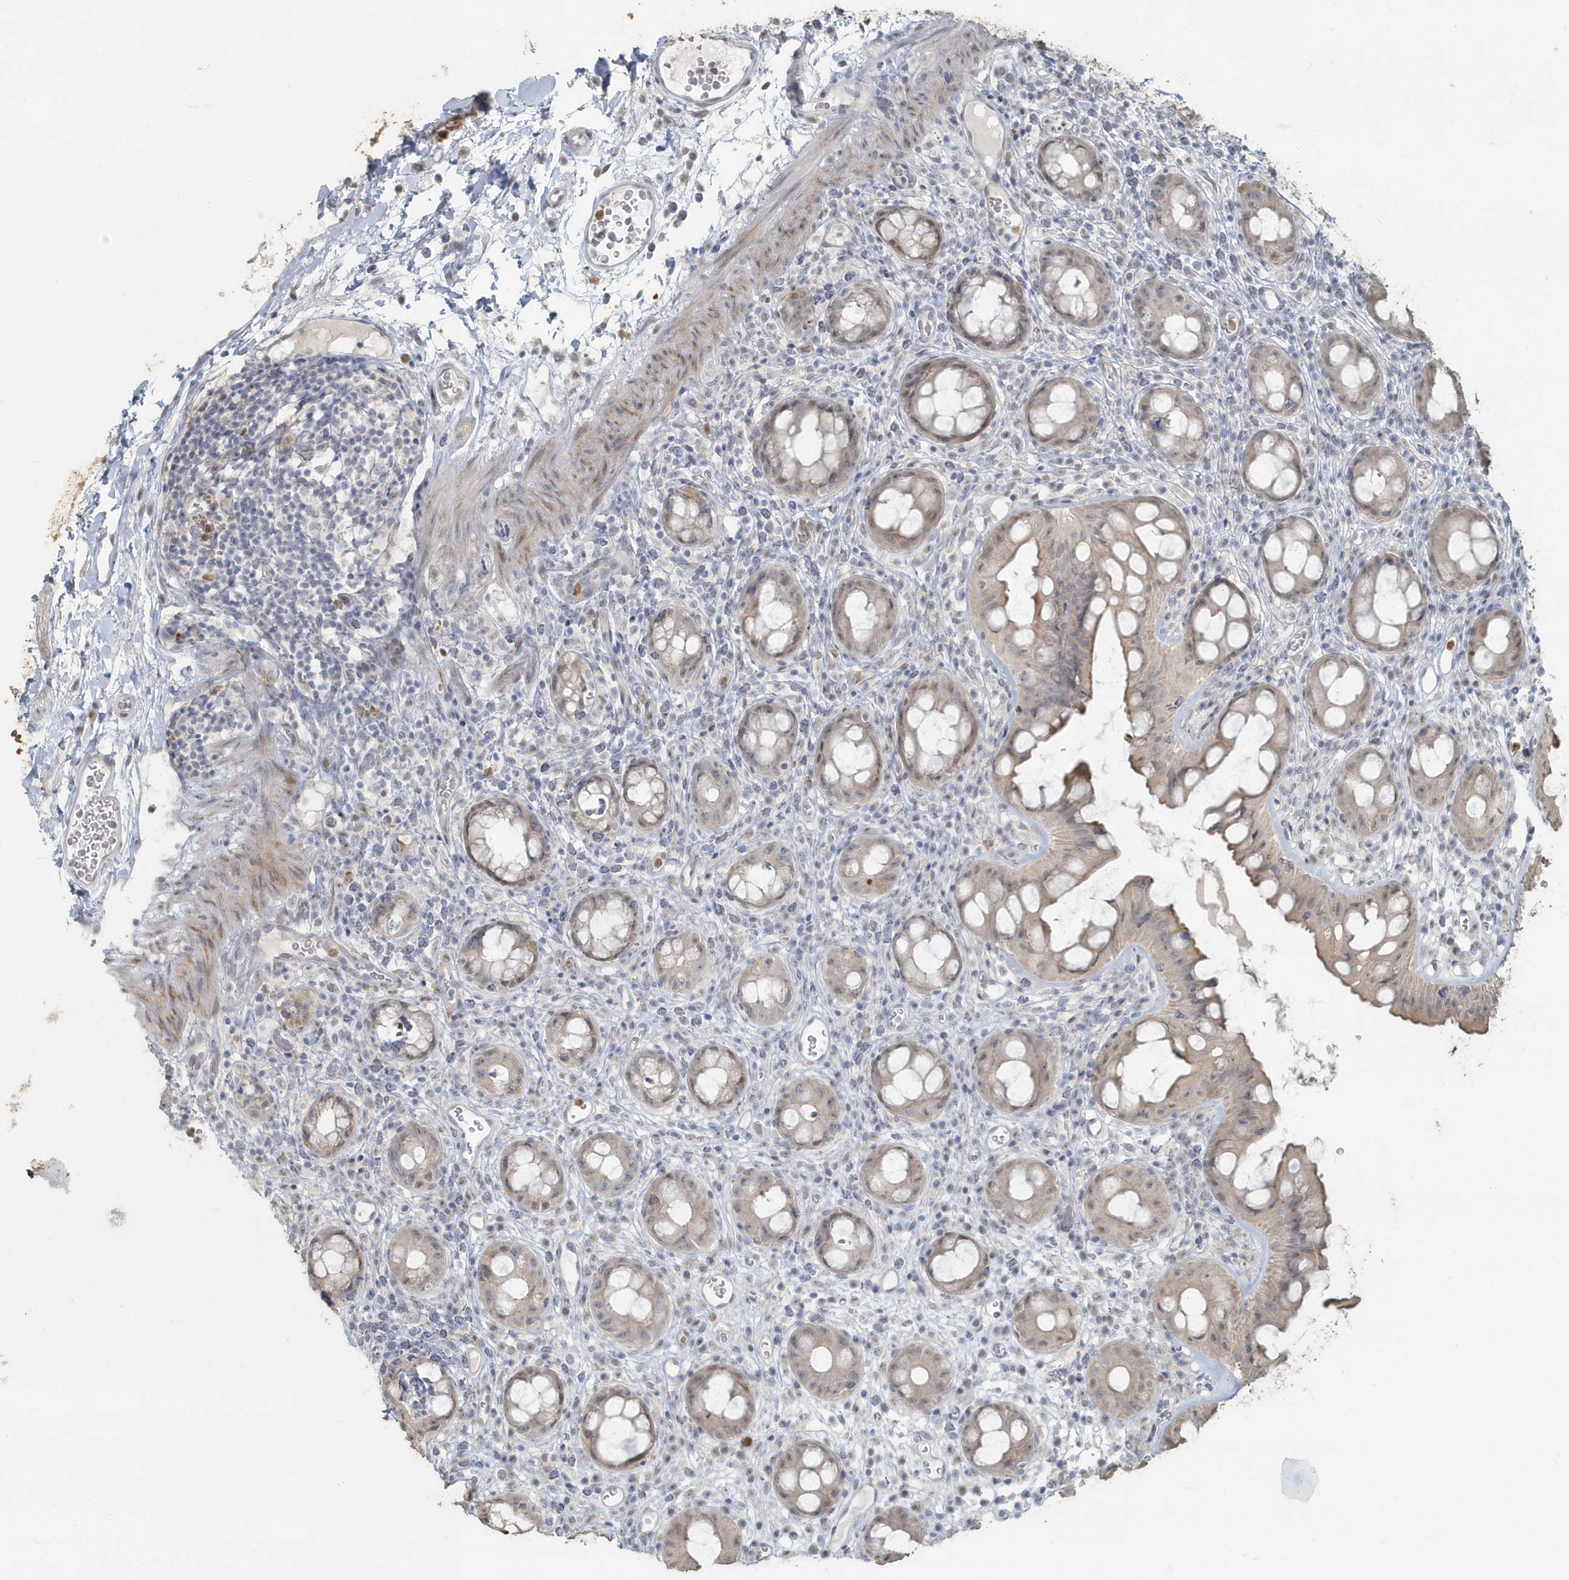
{"staining": {"intensity": "weak", "quantity": "25%-75%", "location": "cytoplasmic/membranous"}, "tissue": "rectum", "cell_type": "Glandular cells", "image_type": "normal", "snomed": [{"axis": "morphology", "description": "Normal tissue, NOS"}, {"axis": "topography", "description": "Rectum"}], "caption": "Immunohistochemical staining of benign rectum demonstrates weak cytoplasmic/membranous protein expression in approximately 25%-75% of glandular cells.", "gene": "MYOT", "patient": {"sex": "female", "age": 57}}